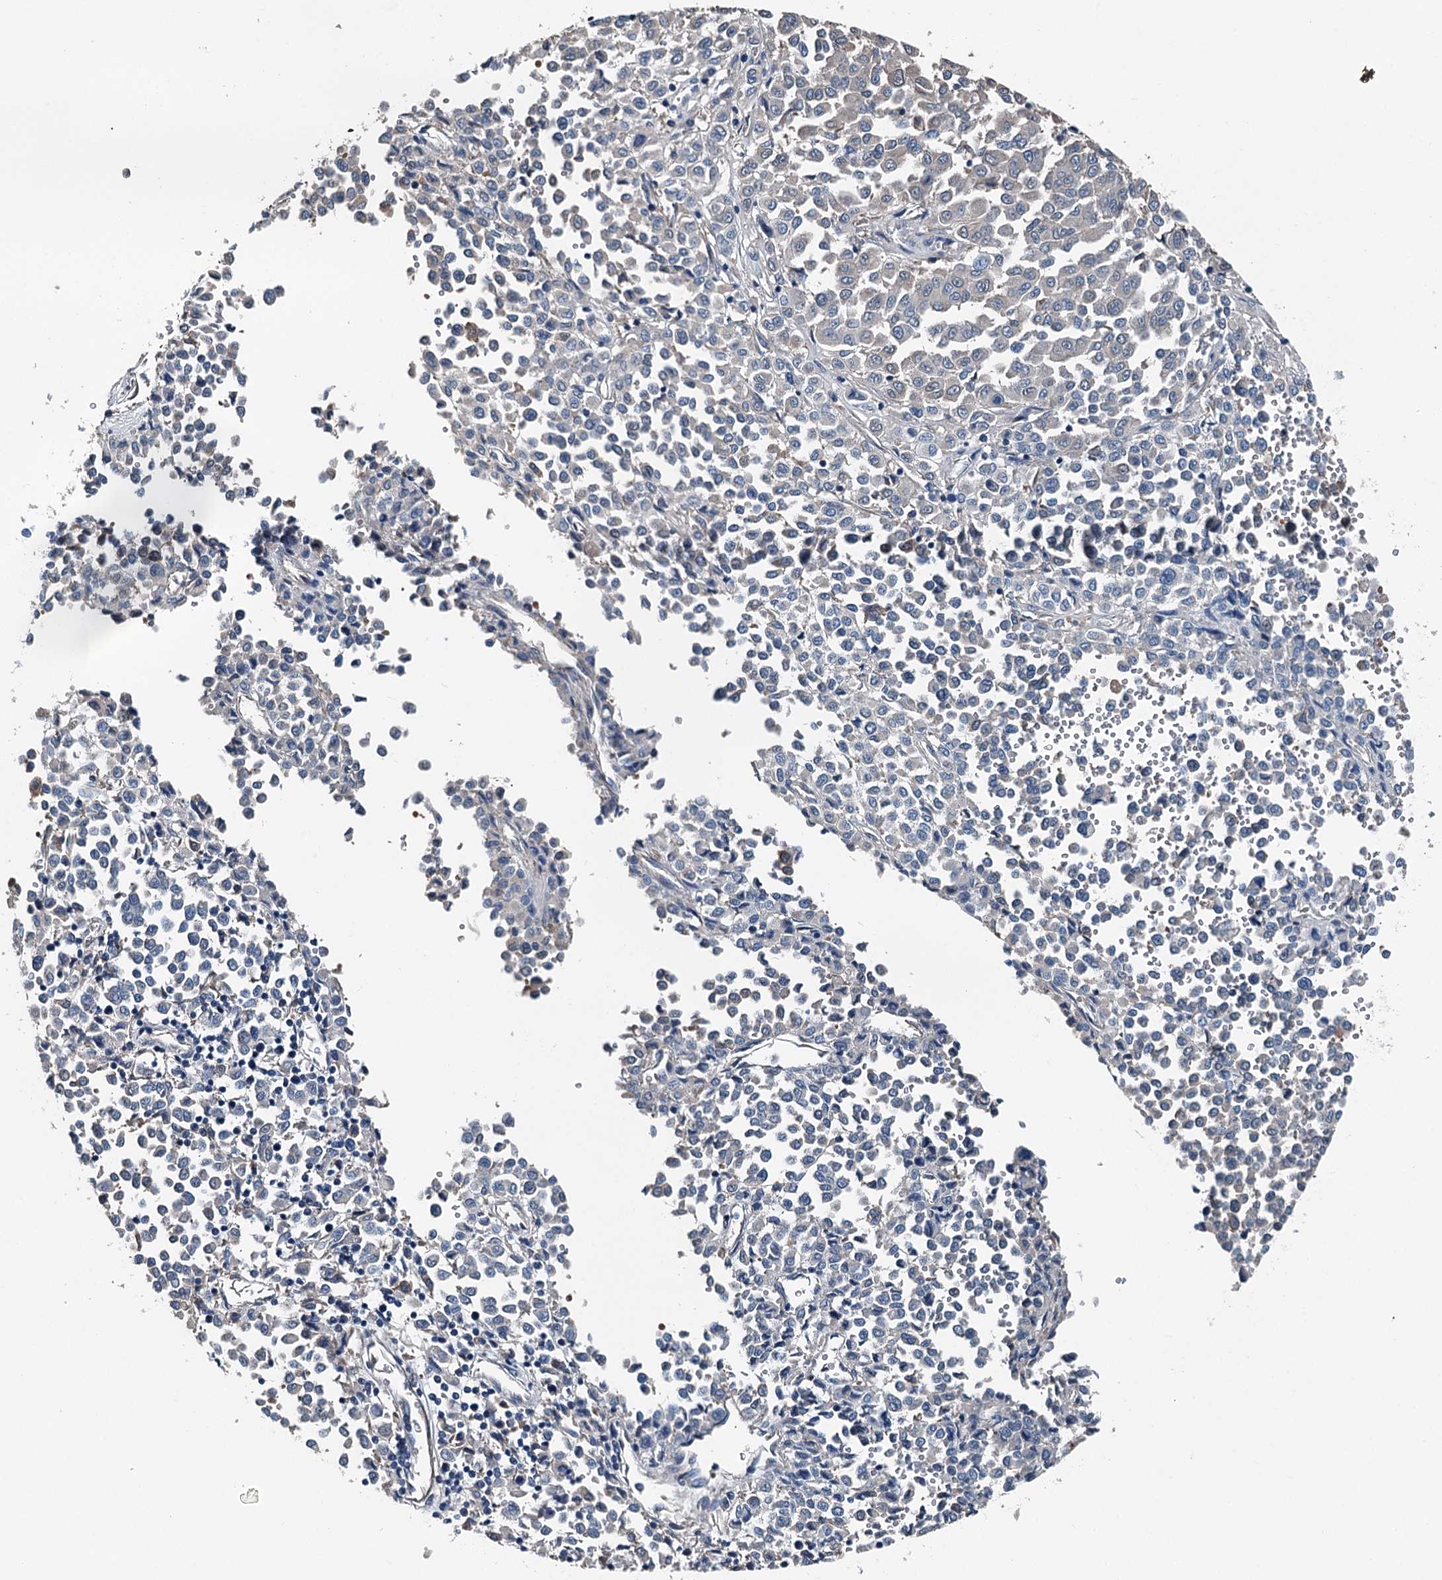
{"staining": {"intensity": "negative", "quantity": "none", "location": "none"}, "tissue": "melanoma", "cell_type": "Tumor cells", "image_type": "cancer", "snomed": [{"axis": "morphology", "description": "Malignant melanoma, Metastatic site"}, {"axis": "topography", "description": "Pancreas"}], "caption": "High power microscopy micrograph of an IHC photomicrograph of malignant melanoma (metastatic site), revealing no significant staining in tumor cells.", "gene": "BHMT", "patient": {"sex": "female", "age": 30}}